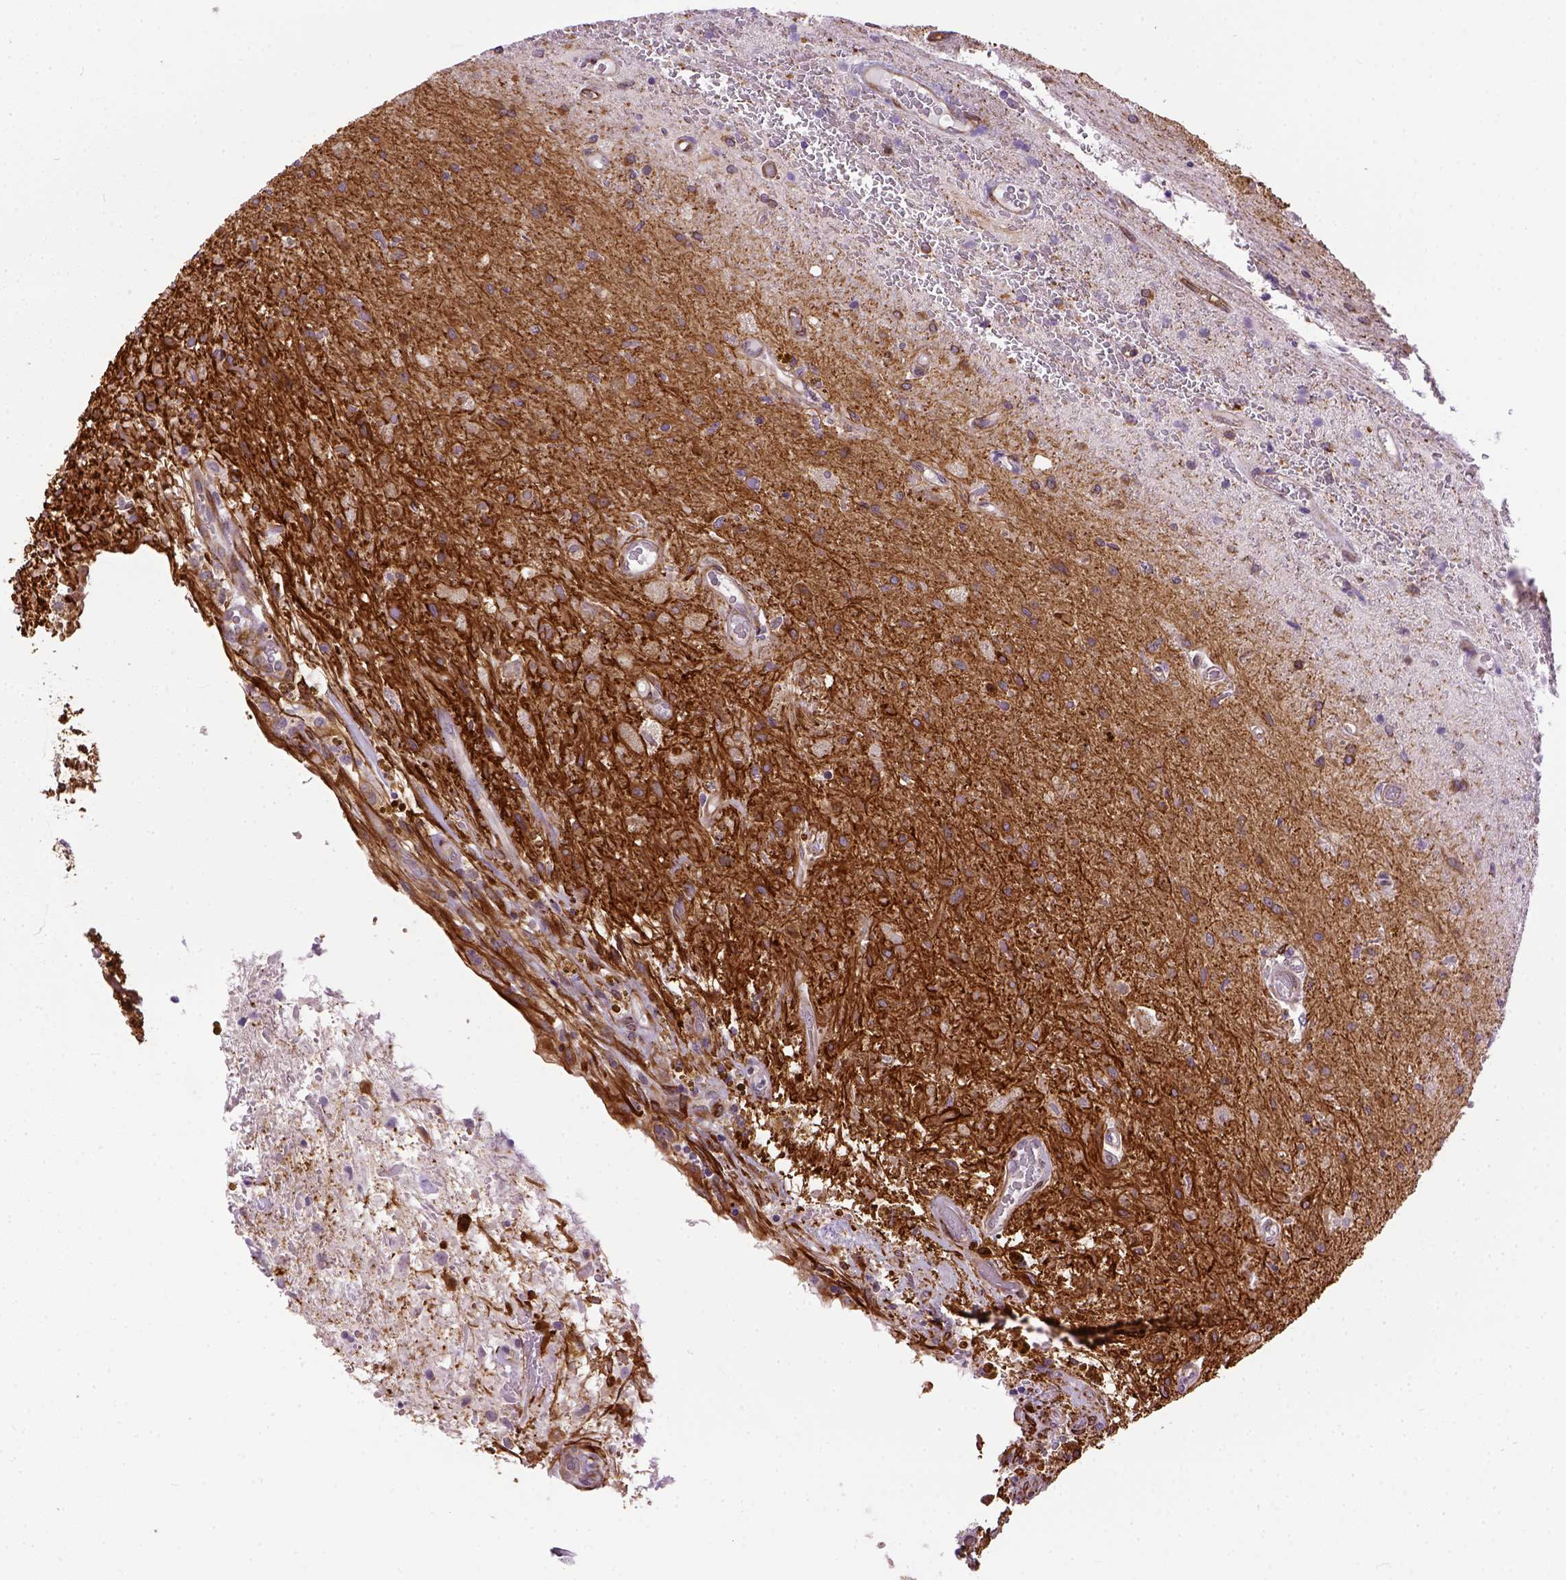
{"staining": {"intensity": "moderate", "quantity": "<25%", "location": "cytoplasmic/membranous"}, "tissue": "glioma", "cell_type": "Tumor cells", "image_type": "cancer", "snomed": [{"axis": "morphology", "description": "Glioma, malignant, Low grade"}, {"axis": "topography", "description": "Cerebellum"}], "caption": "Immunohistochemical staining of malignant glioma (low-grade) demonstrates low levels of moderate cytoplasmic/membranous protein expression in about <25% of tumor cells. Ihc stains the protein of interest in brown and the nuclei are stained blue.", "gene": "KAZN", "patient": {"sex": "female", "age": 14}}